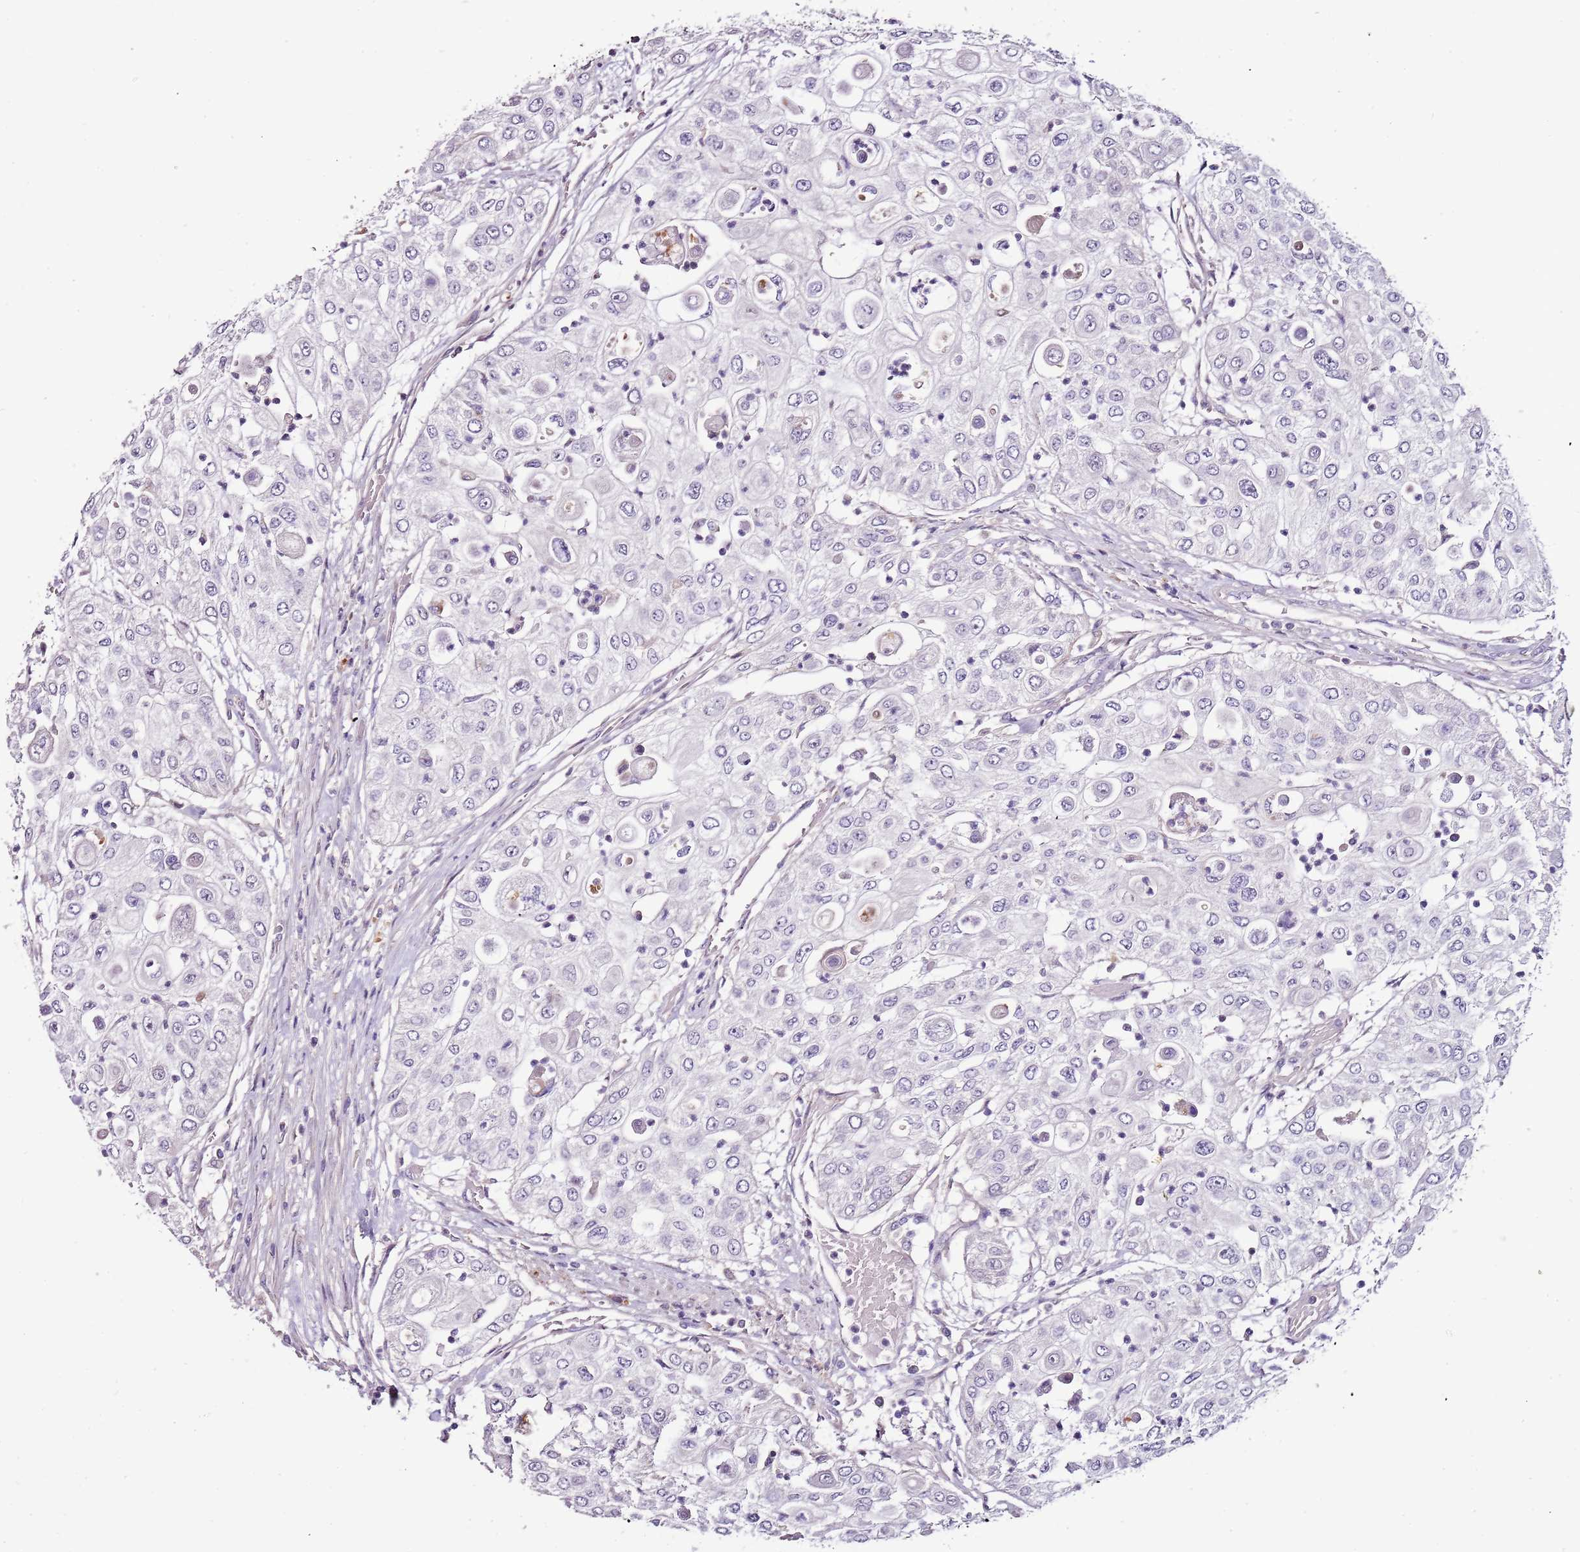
{"staining": {"intensity": "negative", "quantity": "none", "location": "none"}, "tissue": "urothelial cancer", "cell_type": "Tumor cells", "image_type": "cancer", "snomed": [{"axis": "morphology", "description": "Urothelial carcinoma, High grade"}, {"axis": "topography", "description": "Urinary bladder"}], "caption": "High magnification brightfield microscopy of urothelial cancer stained with DAB (3,3'-diaminobenzidine) (brown) and counterstained with hematoxylin (blue): tumor cells show no significant staining.", "gene": "NKX2-3", "patient": {"sex": "female", "age": 79}}